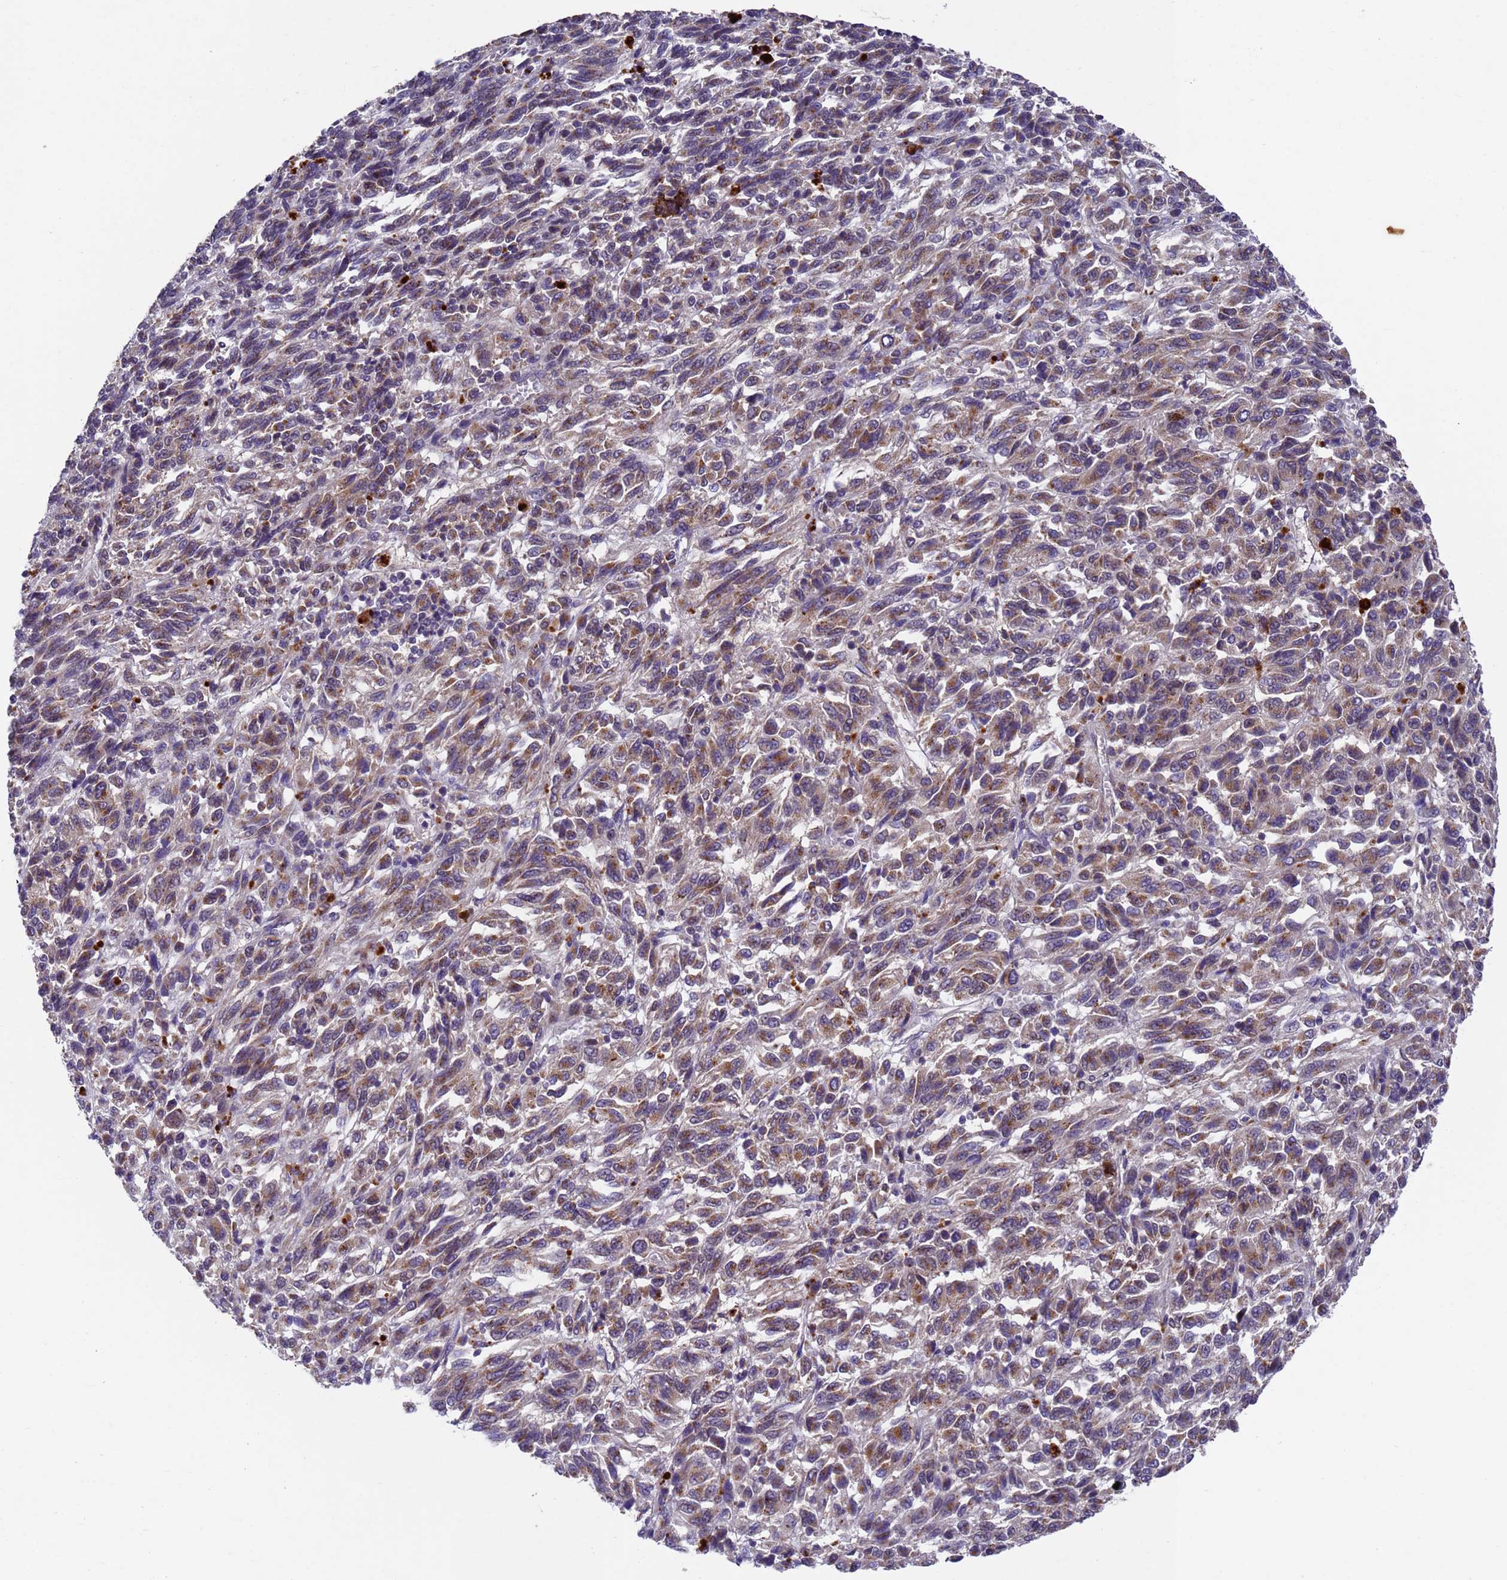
{"staining": {"intensity": "moderate", "quantity": "25%-75%", "location": "cytoplasmic/membranous"}, "tissue": "melanoma", "cell_type": "Tumor cells", "image_type": "cancer", "snomed": [{"axis": "morphology", "description": "Malignant melanoma, Metastatic site"}, {"axis": "topography", "description": "Lung"}], "caption": "A photomicrograph showing moderate cytoplasmic/membranous expression in approximately 25%-75% of tumor cells in malignant melanoma (metastatic site), as visualized by brown immunohistochemical staining.", "gene": "DCAF12L2", "patient": {"sex": "male", "age": 64}}